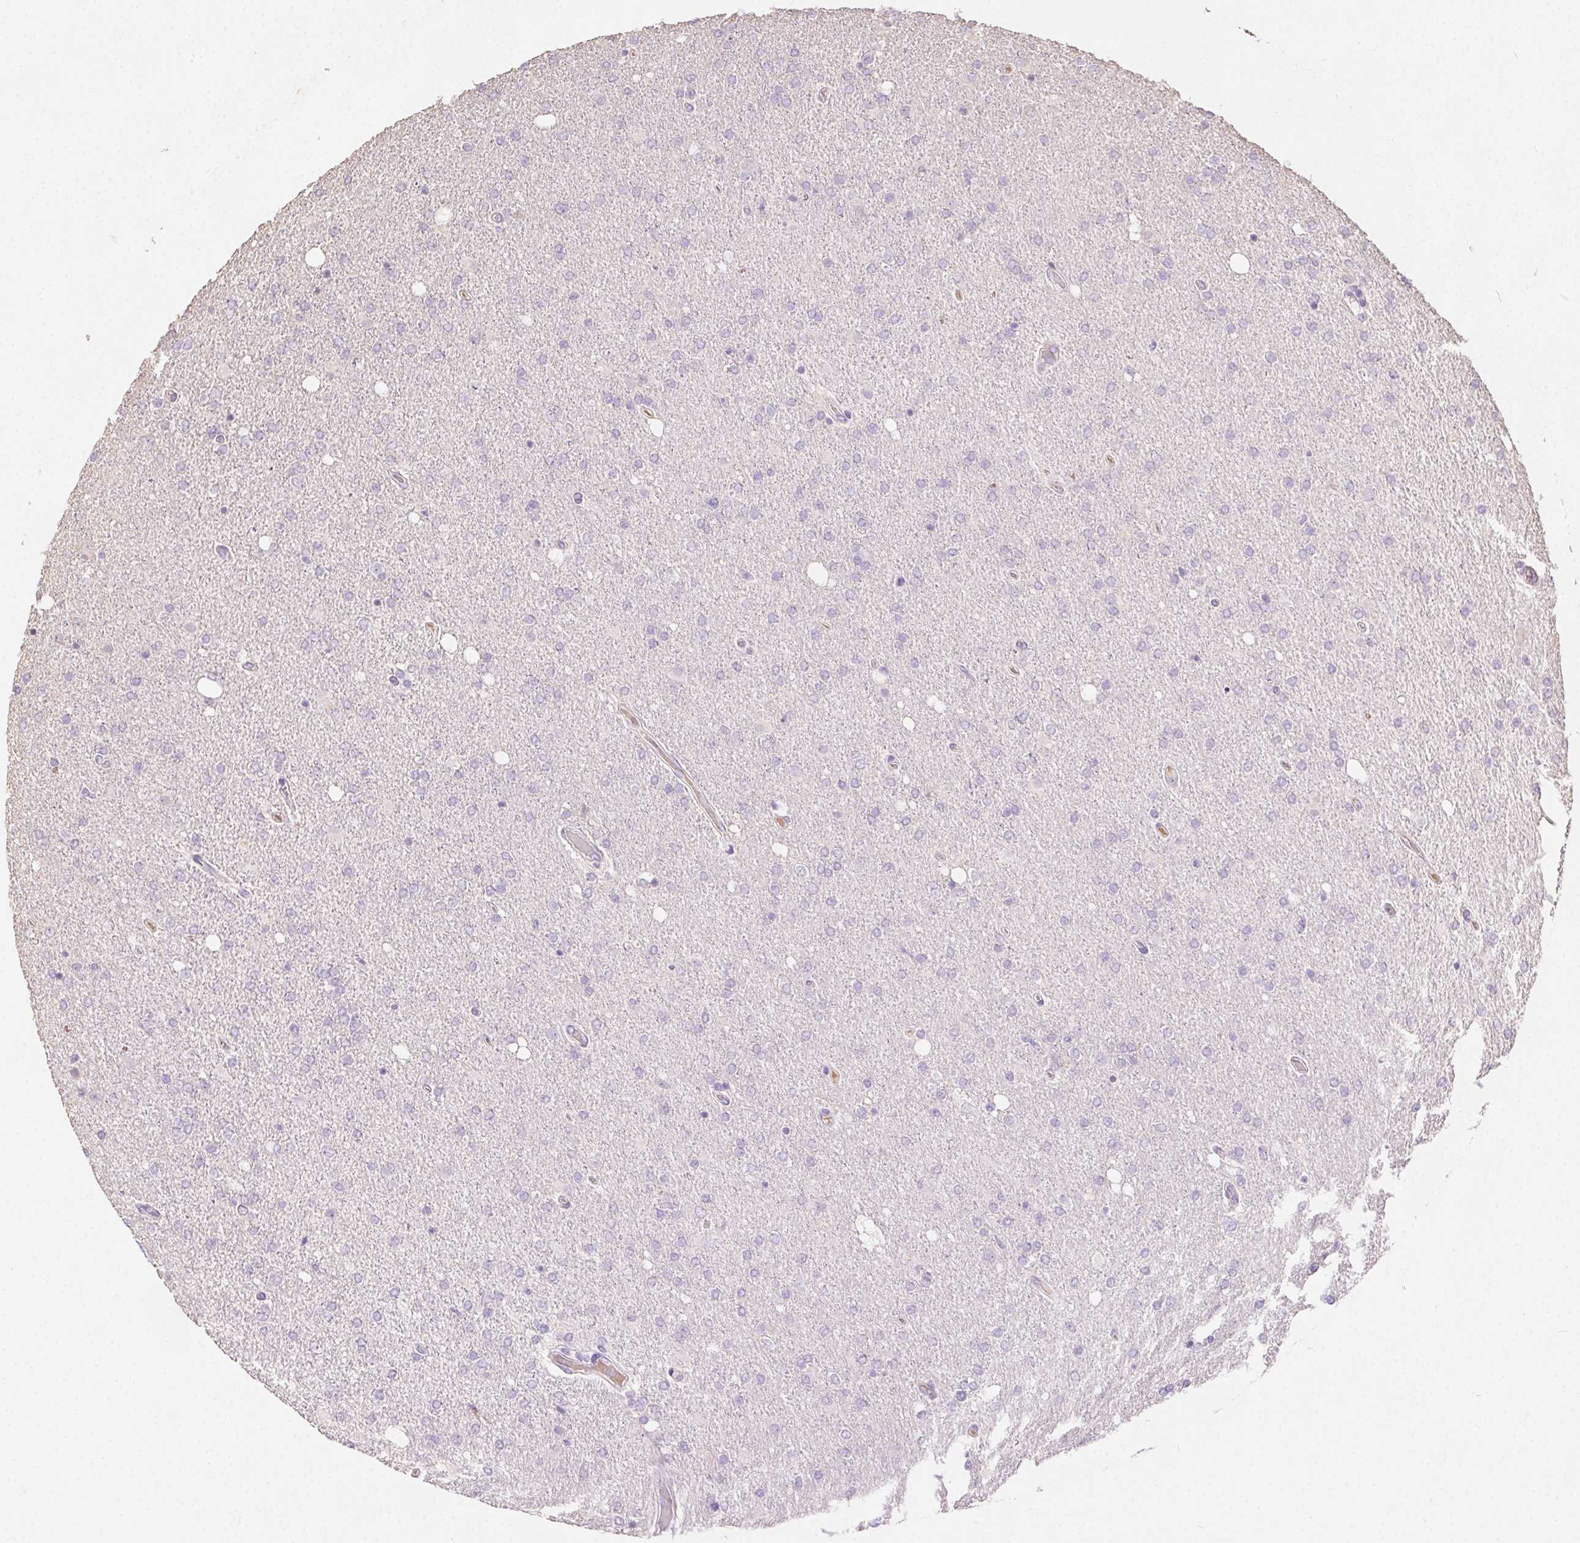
{"staining": {"intensity": "negative", "quantity": "none", "location": "none"}, "tissue": "glioma", "cell_type": "Tumor cells", "image_type": "cancer", "snomed": [{"axis": "morphology", "description": "Glioma, malignant, High grade"}, {"axis": "topography", "description": "Cerebral cortex"}], "caption": "High magnification brightfield microscopy of malignant glioma (high-grade) stained with DAB (3,3'-diaminobenzidine) (brown) and counterstained with hematoxylin (blue): tumor cells show no significant positivity.", "gene": "SYCE2", "patient": {"sex": "male", "age": 70}}